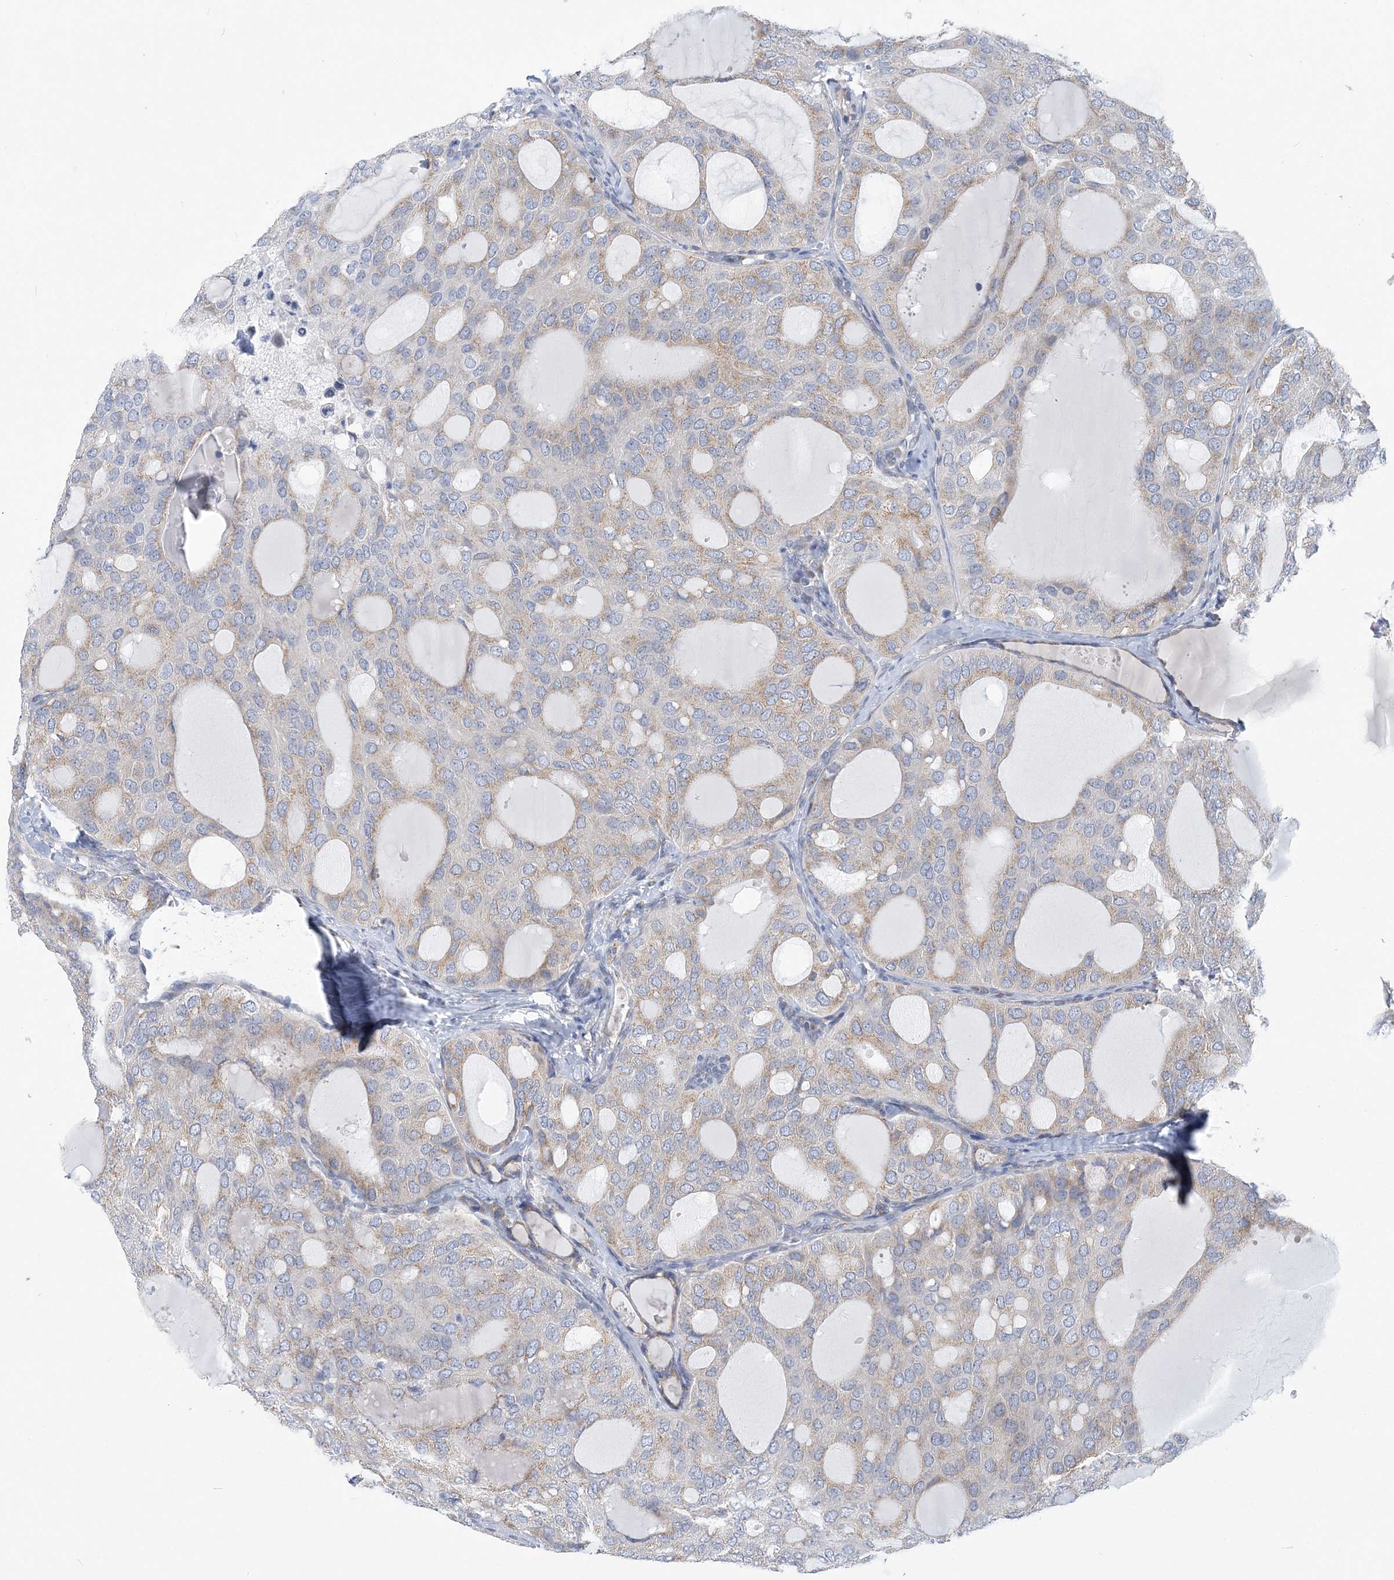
{"staining": {"intensity": "weak", "quantity": "25%-75%", "location": "cytoplasmic/membranous"}, "tissue": "thyroid cancer", "cell_type": "Tumor cells", "image_type": "cancer", "snomed": [{"axis": "morphology", "description": "Follicular adenoma carcinoma, NOS"}, {"axis": "topography", "description": "Thyroid gland"}], "caption": "The micrograph shows staining of follicular adenoma carcinoma (thyroid), revealing weak cytoplasmic/membranous protein expression (brown color) within tumor cells. (Brightfield microscopy of DAB IHC at high magnification).", "gene": "PLEKHG4B", "patient": {"sex": "male", "age": 75}}